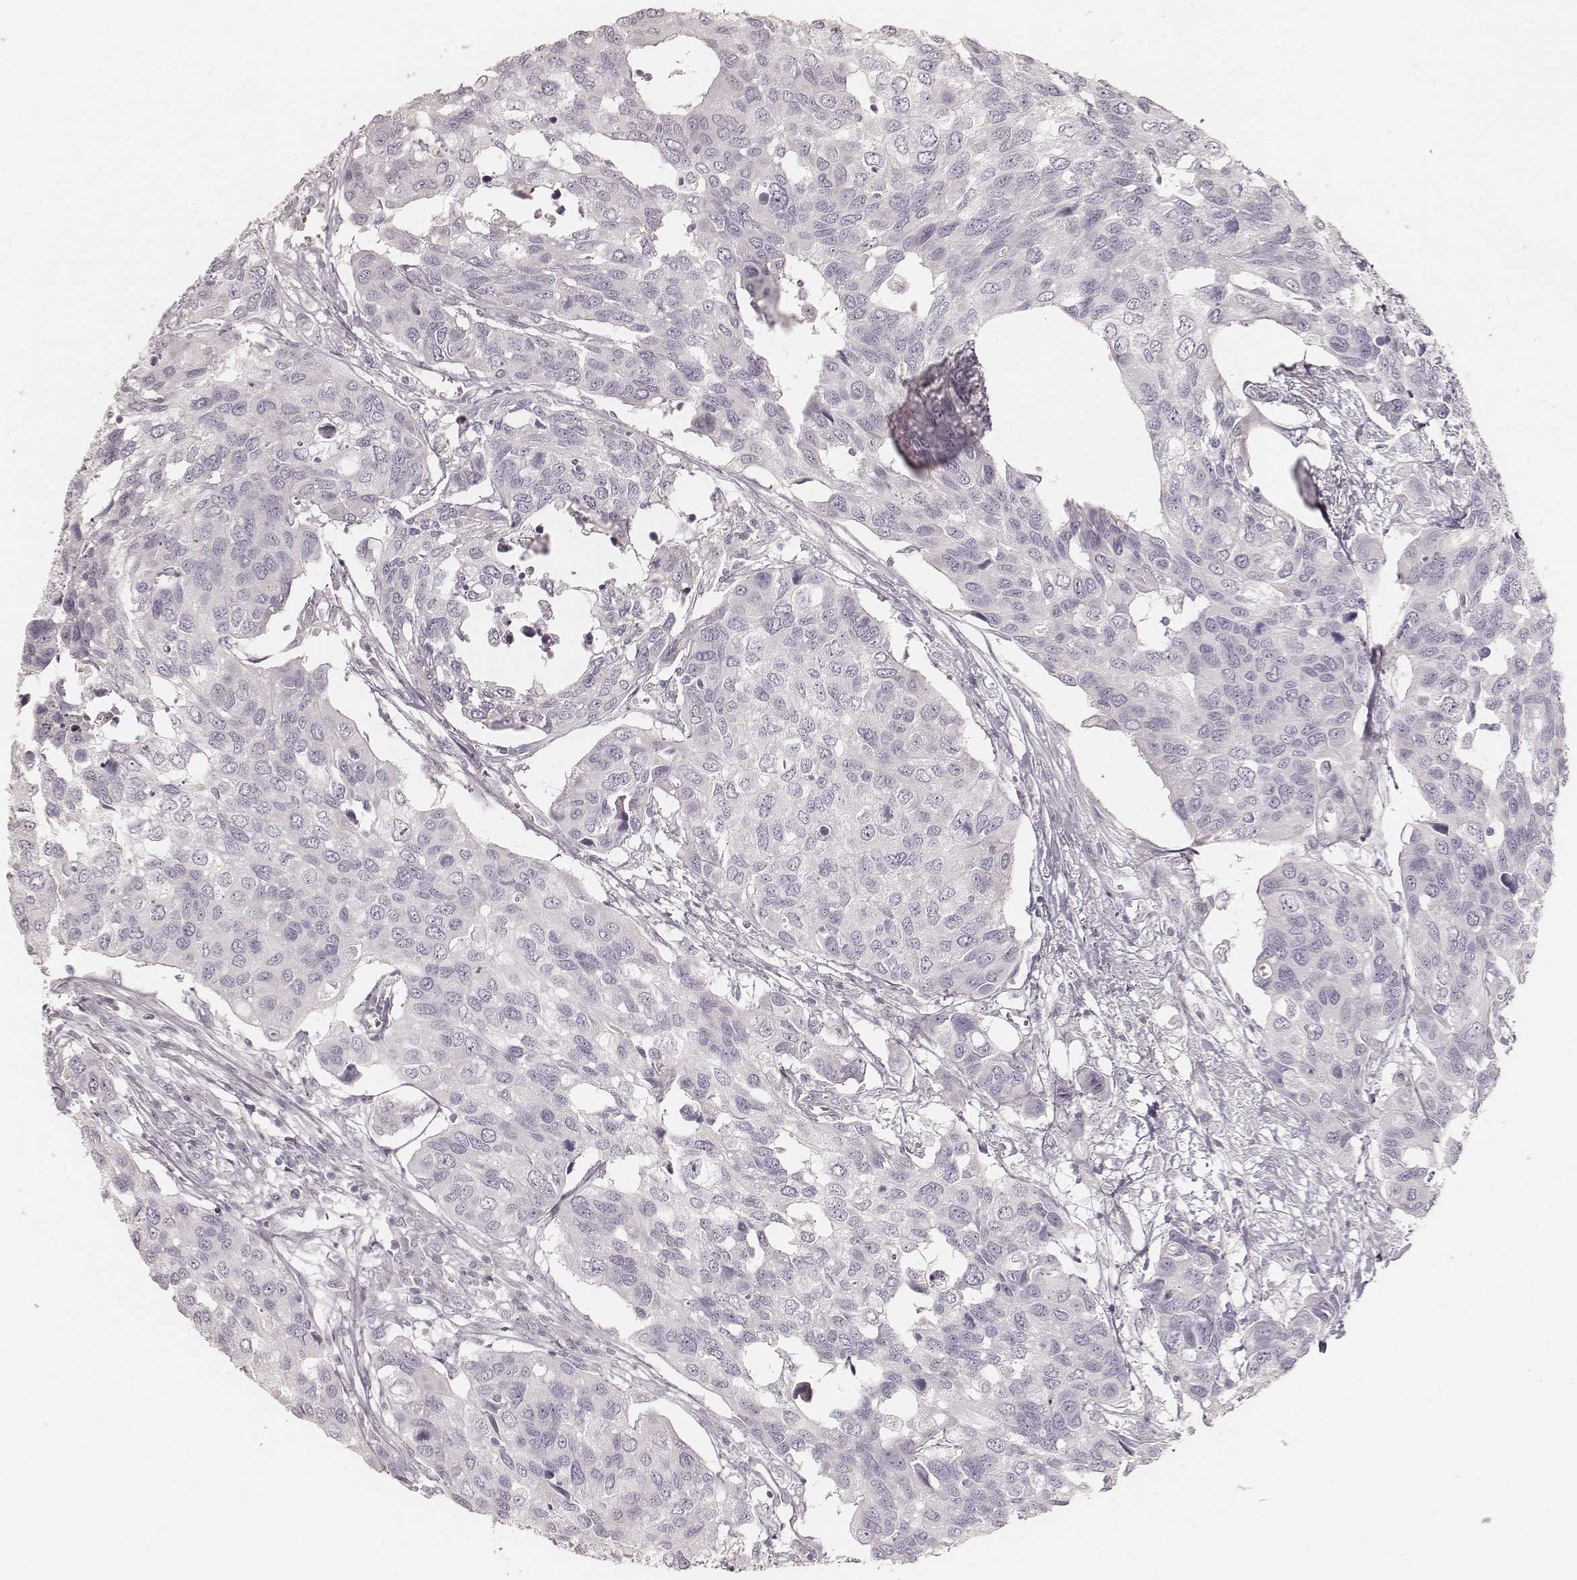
{"staining": {"intensity": "negative", "quantity": "none", "location": "none"}, "tissue": "urothelial cancer", "cell_type": "Tumor cells", "image_type": "cancer", "snomed": [{"axis": "morphology", "description": "Urothelial carcinoma, High grade"}, {"axis": "topography", "description": "Urinary bladder"}], "caption": "Human urothelial cancer stained for a protein using immunohistochemistry (IHC) shows no expression in tumor cells.", "gene": "KRT26", "patient": {"sex": "male", "age": 60}}